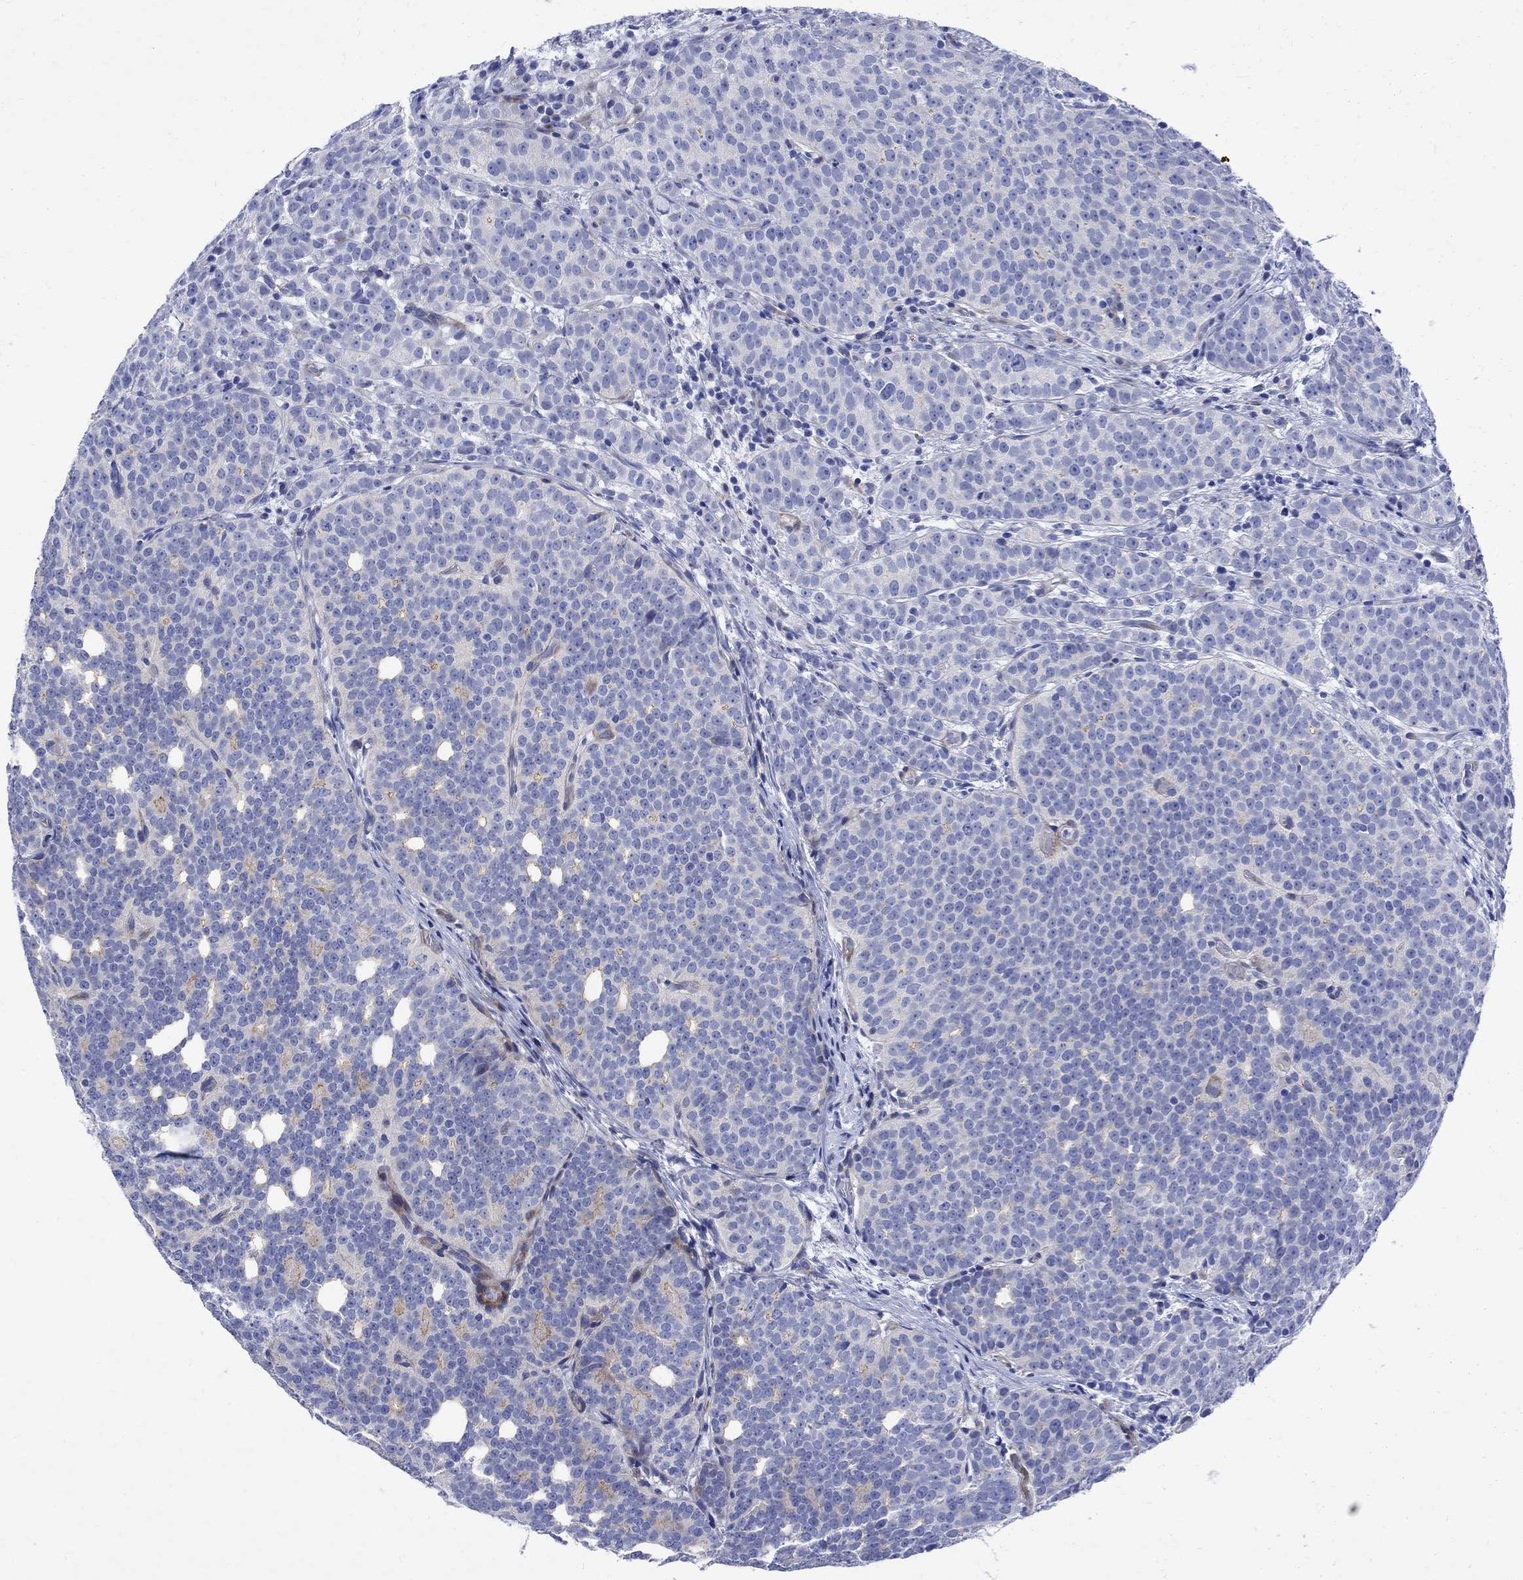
{"staining": {"intensity": "weak", "quantity": "<25%", "location": "cytoplasmic/membranous"}, "tissue": "prostate cancer", "cell_type": "Tumor cells", "image_type": "cancer", "snomed": [{"axis": "morphology", "description": "Adenocarcinoma, High grade"}, {"axis": "topography", "description": "Prostate"}], "caption": "The photomicrograph reveals no significant positivity in tumor cells of prostate cancer (adenocarcinoma (high-grade)).", "gene": "PARVB", "patient": {"sex": "male", "age": 53}}